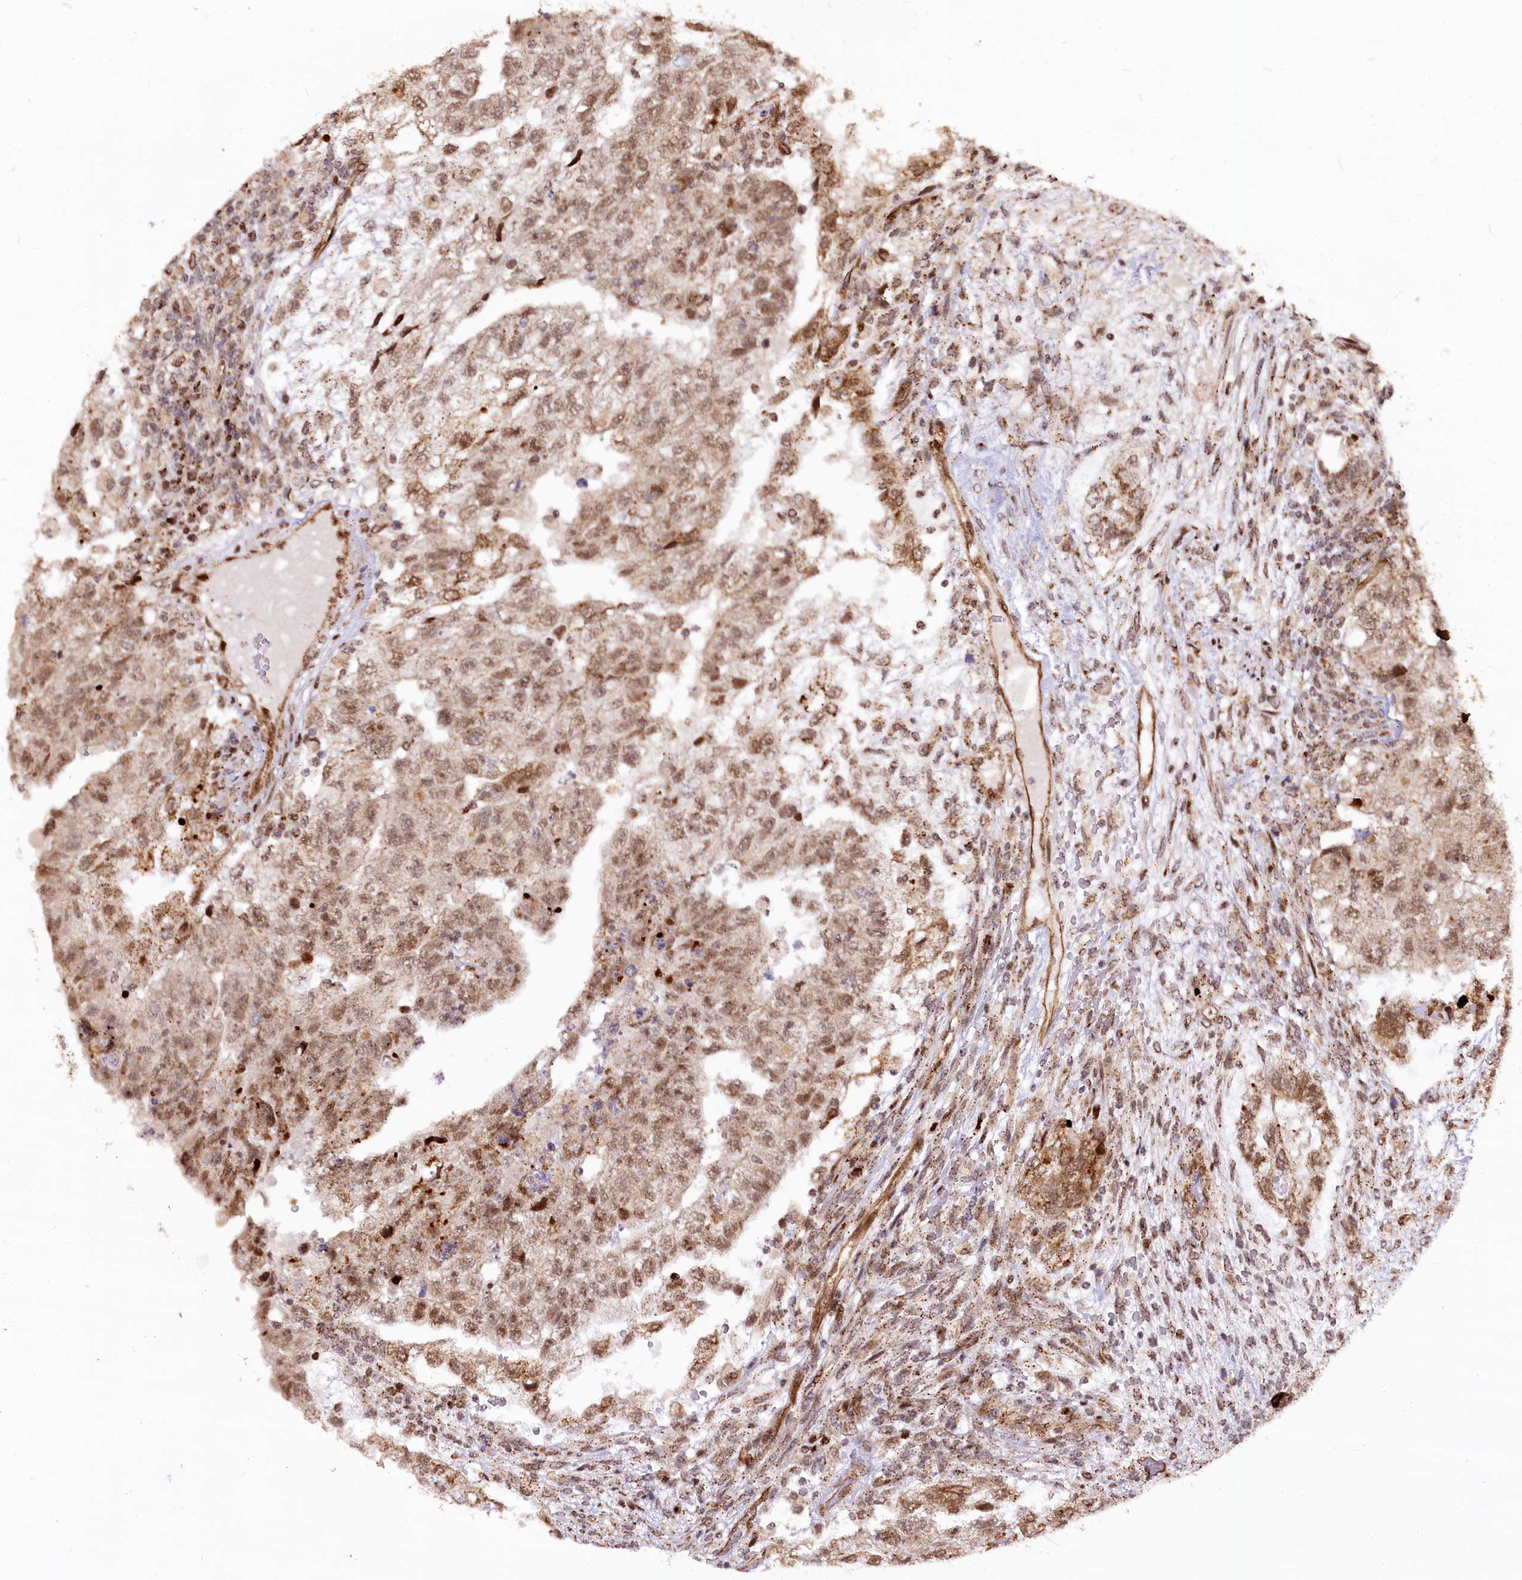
{"staining": {"intensity": "moderate", "quantity": ">75%", "location": "nuclear"}, "tissue": "testis cancer", "cell_type": "Tumor cells", "image_type": "cancer", "snomed": [{"axis": "morphology", "description": "Carcinoma, Embryonal, NOS"}, {"axis": "topography", "description": "Testis"}], "caption": "Human testis cancer (embryonal carcinoma) stained with a brown dye exhibits moderate nuclear positive staining in approximately >75% of tumor cells.", "gene": "COPG1", "patient": {"sex": "male", "age": 36}}